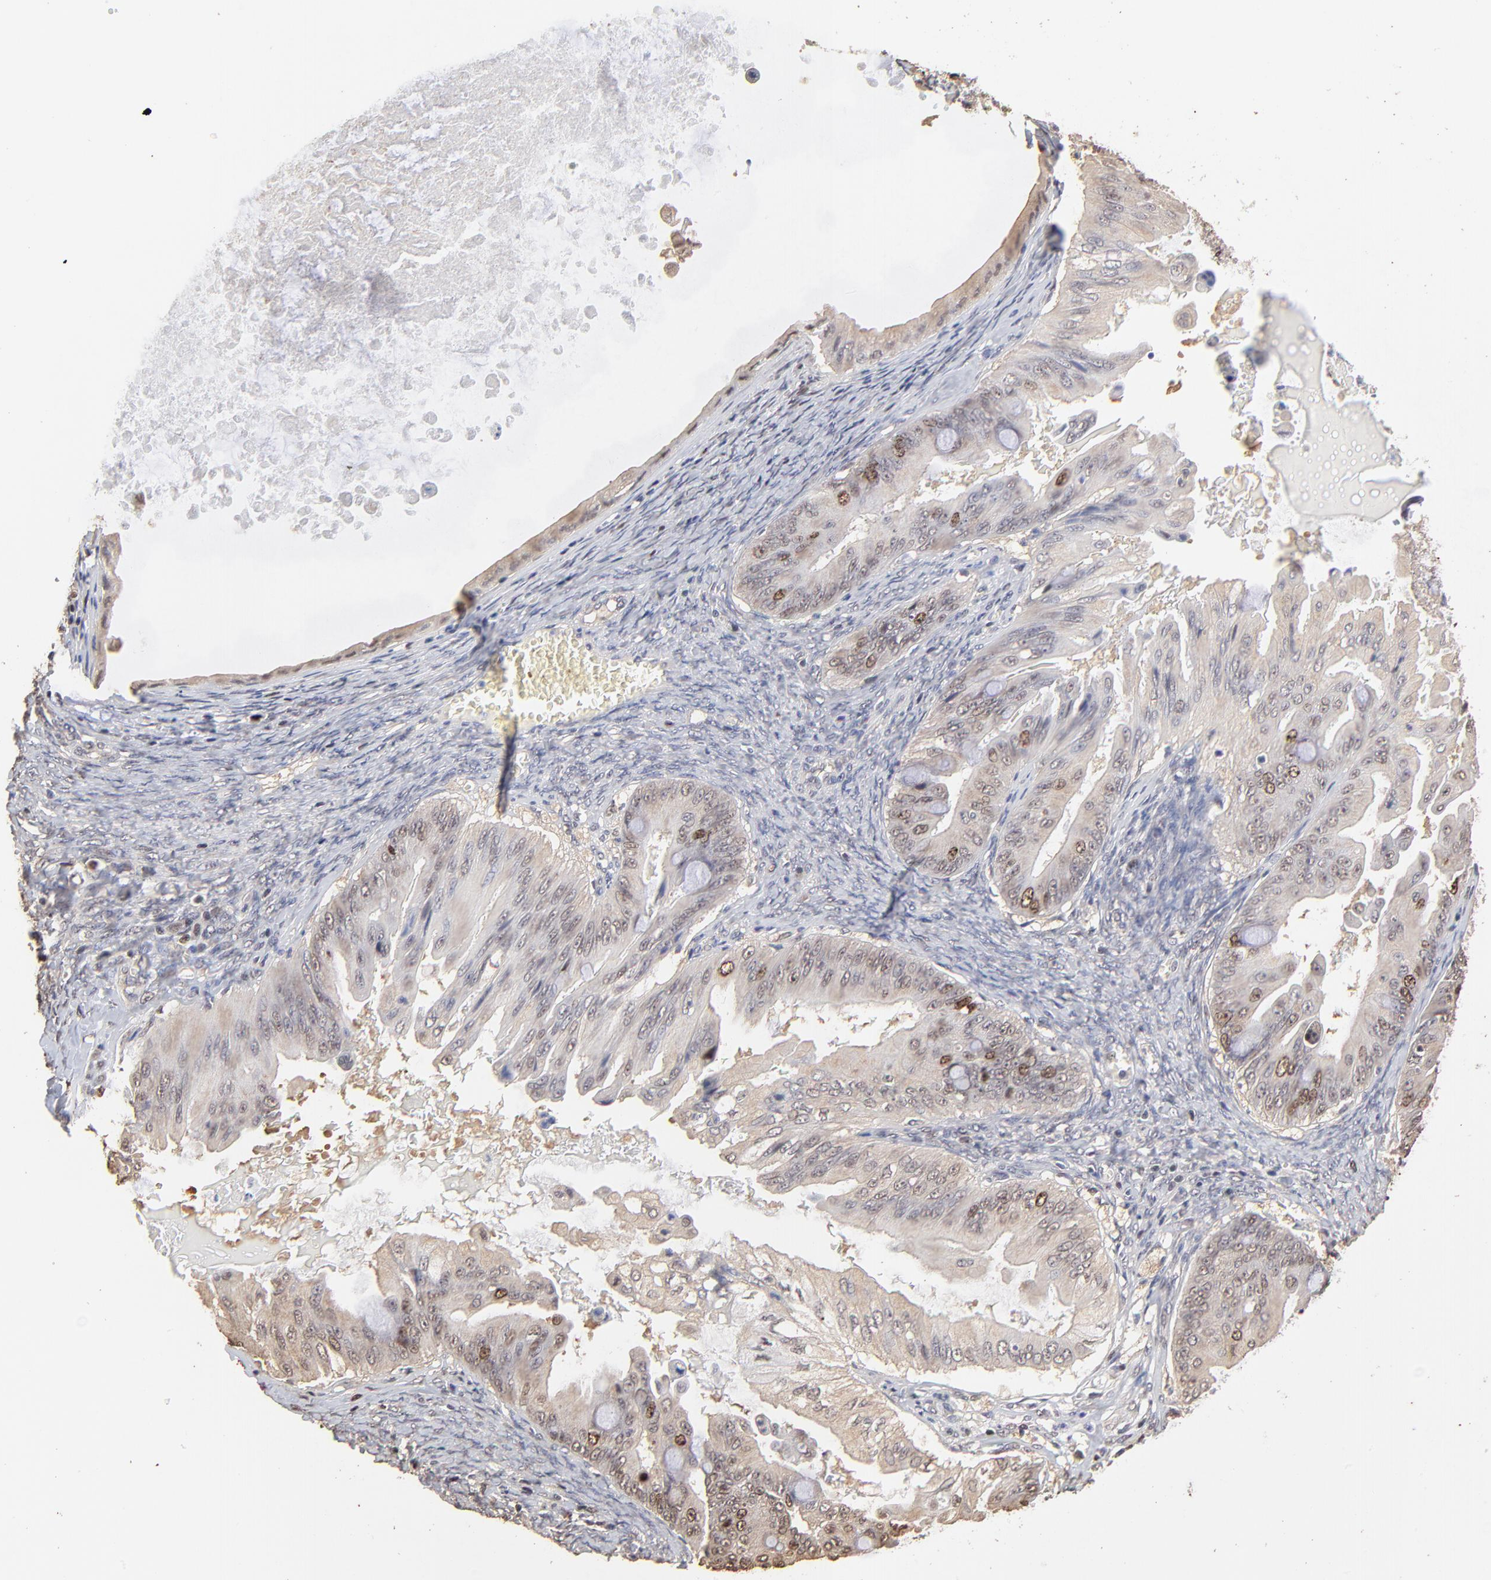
{"staining": {"intensity": "moderate", "quantity": "25%-75%", "location": "nuclear"}, "tissue": "ovarian cancer", "cell_type": "Tumor cells", "image_type": "cancer", "snomed": [{"axis": "morphology", "description": "Cystadenocarcinoma, mucinous, NOS"}, {"axis": "topography", "description": "Ovary"}], "caption": "High-power microscopy captured an immunohistochemistry (IHC) histopathology image of mucinous cystadenocarcinoma (ovarian), revealing moderate nuclear staining in about 25%-75% of tumor cells.", "gene": "BIRC5", "patient": {"sex": "female", "age": 37}}